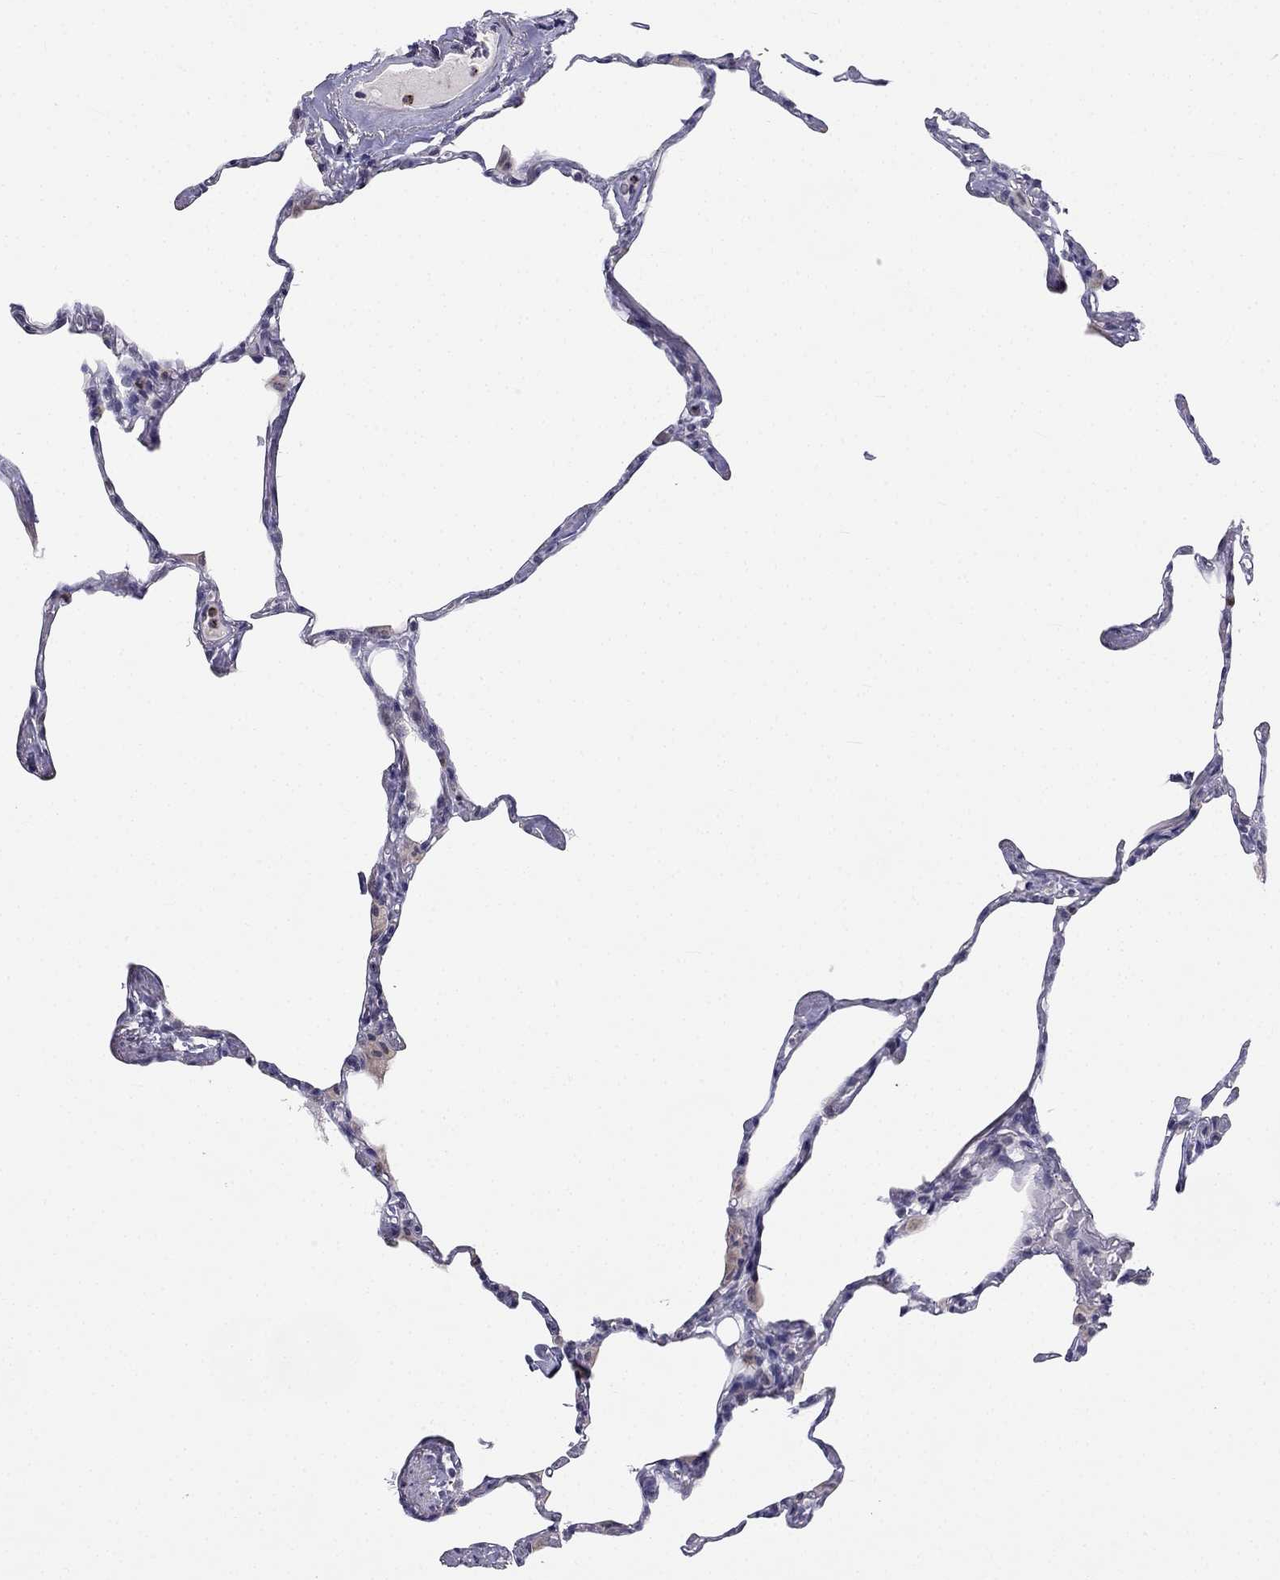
{"staining": {"intensity": "negative", "quantity": "none", "location": "none"}, "tissue": "lung", "cell_type": "Alveolar cells", "image_type": "normal", "snomed": [{"axis": "morphology", "description": "Normal tissue, NOS"}, {"axis": "topography", "description": "Lung"}], "caption": "Normal lung was stained to show a protein in brown. There is no significant expression in alveolar cells. (DAB immunohistochemistry visualized using brightfield microscopy, high magnification).", "gene": "C16orf89", "patient": {"sex": "male", "age": 65}}